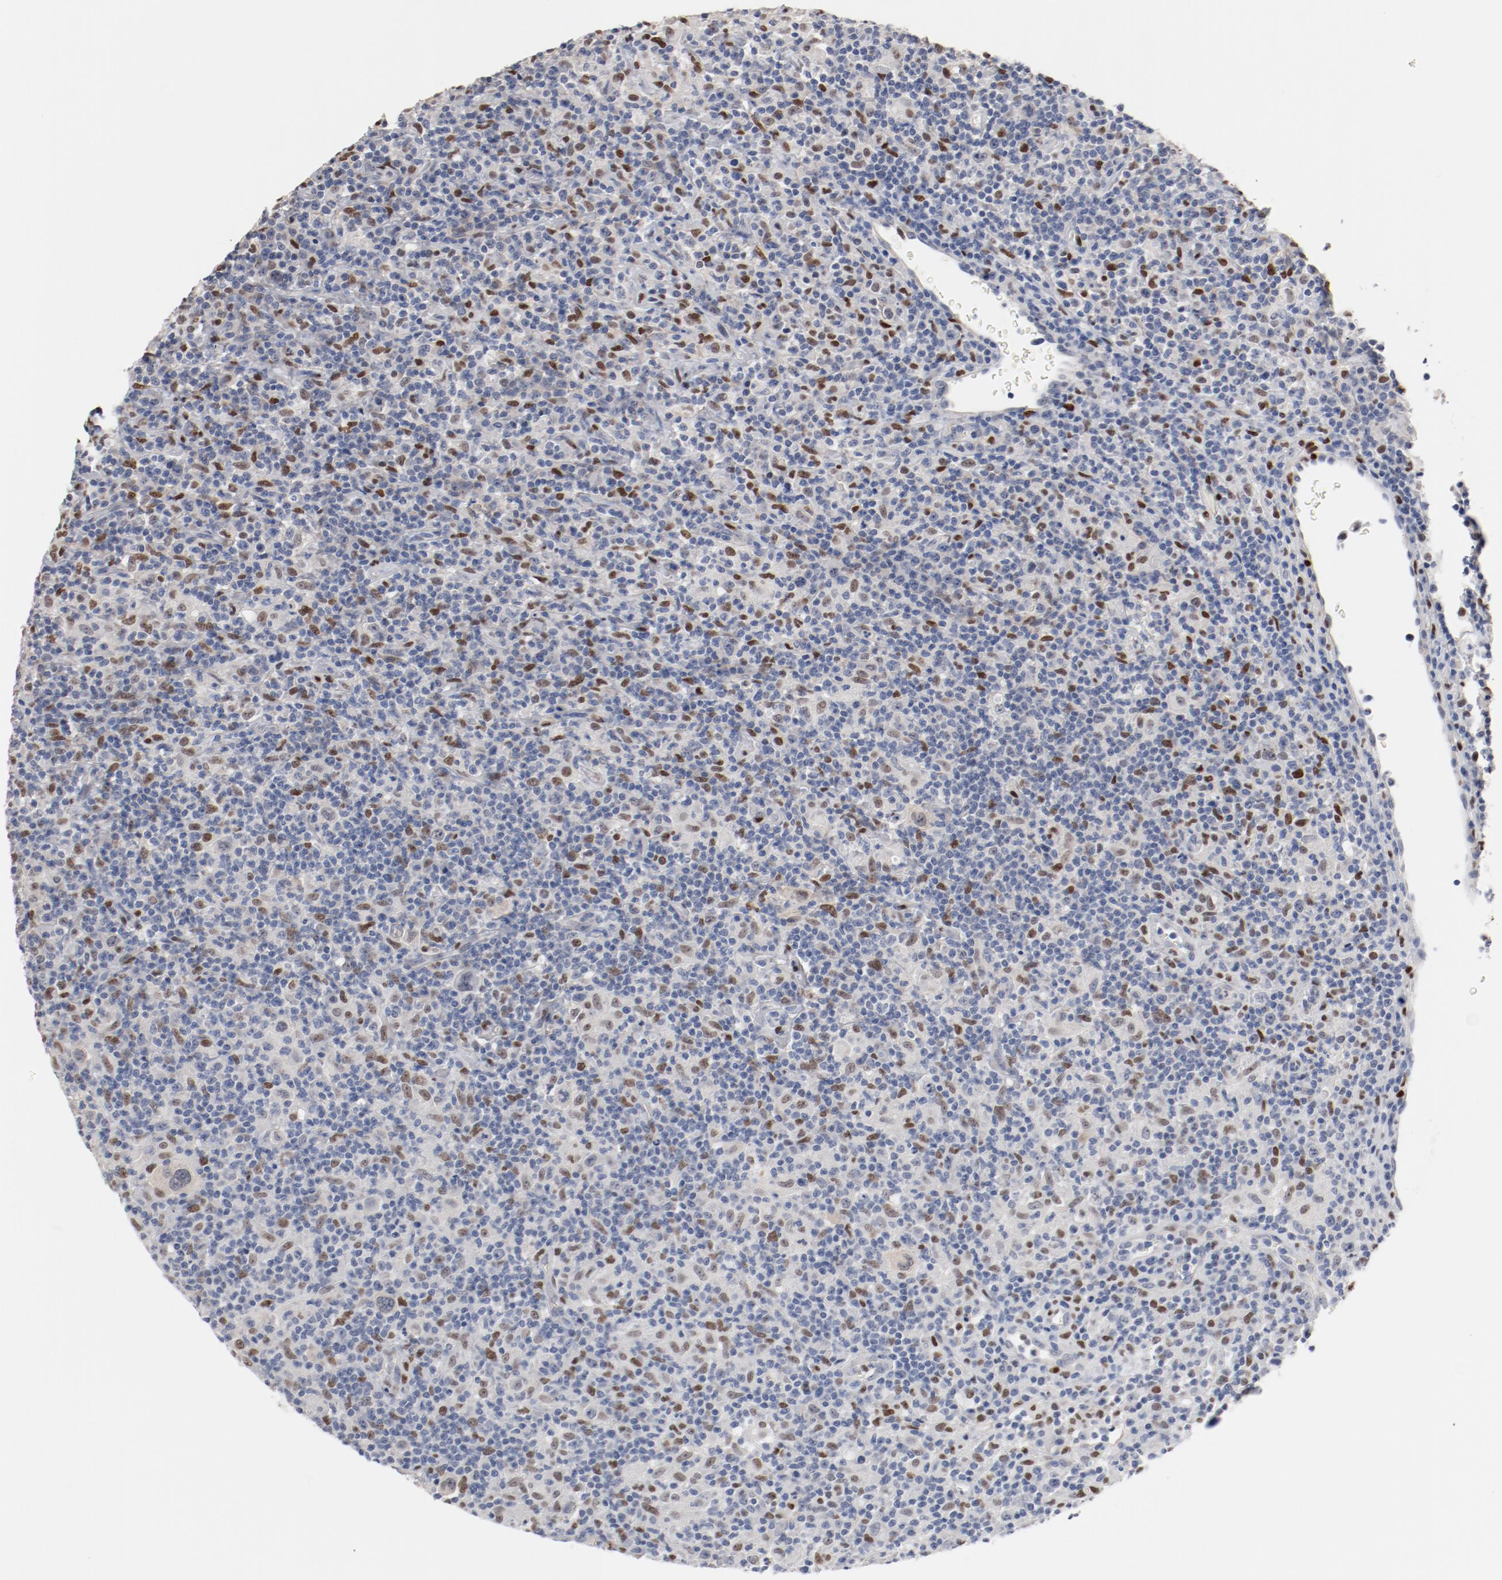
{"staining": {"intensity": "moderate", "quantity": "<25%", "location": "nuclear"}, "tissue": "lymphoma", "cell_type": "Tumor cells", "image_type": "cancer", "snomed": [{"axis": "morphology", "description": "Hodgkin's disease, NOS"}, {"axis": "topography", "description": "Lymph node"}], "caption": "Immunohistochemical staining of lymphoma reveals low levels of moderate nuclear protein positivity in about <25% of tumor cells.", "gene": "ZEB2", "patient": {"sex": "male", "age": 65}}